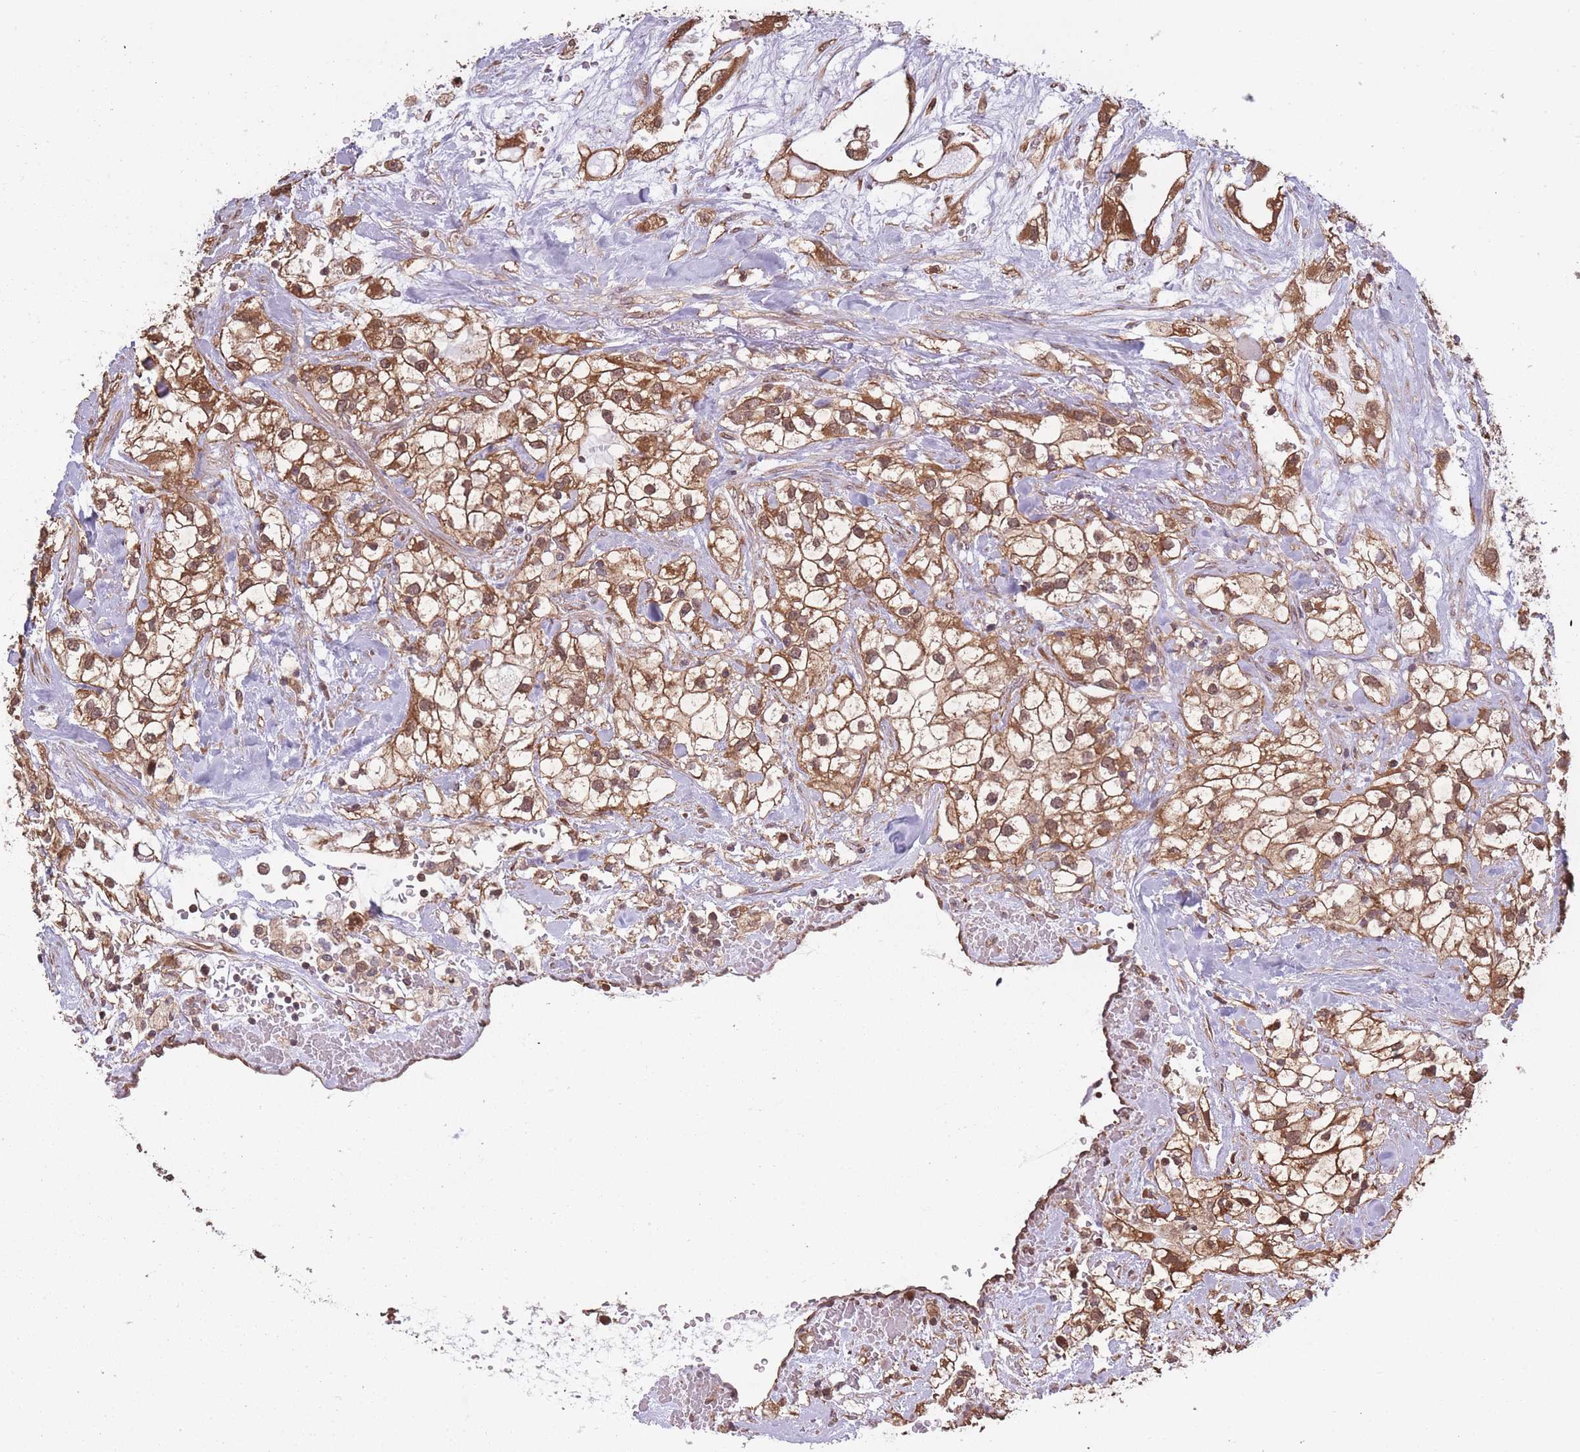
{"staining": {"intensity": "moderate", "quantity": ">75%", "location": "cytoplasmic/membranous"}, "tissue": "renal cancer", "cell_type": "Tumor cells", "image_type": "cancer", "snomed": [{"axis": "morphology", "description": "Adenocarcinoma, NOS"}, {"axis": "topography", "description": "Kidney"}], "caption": "Immunohistochemistry (IHC) of human adenocarcinoma (renal) shows medium levels of moderate cytoplasmic/membranous positivity in about >75% of tumor cells.", "gene": "ARL13B", "patient": {"sex": "male", "age": 59}}